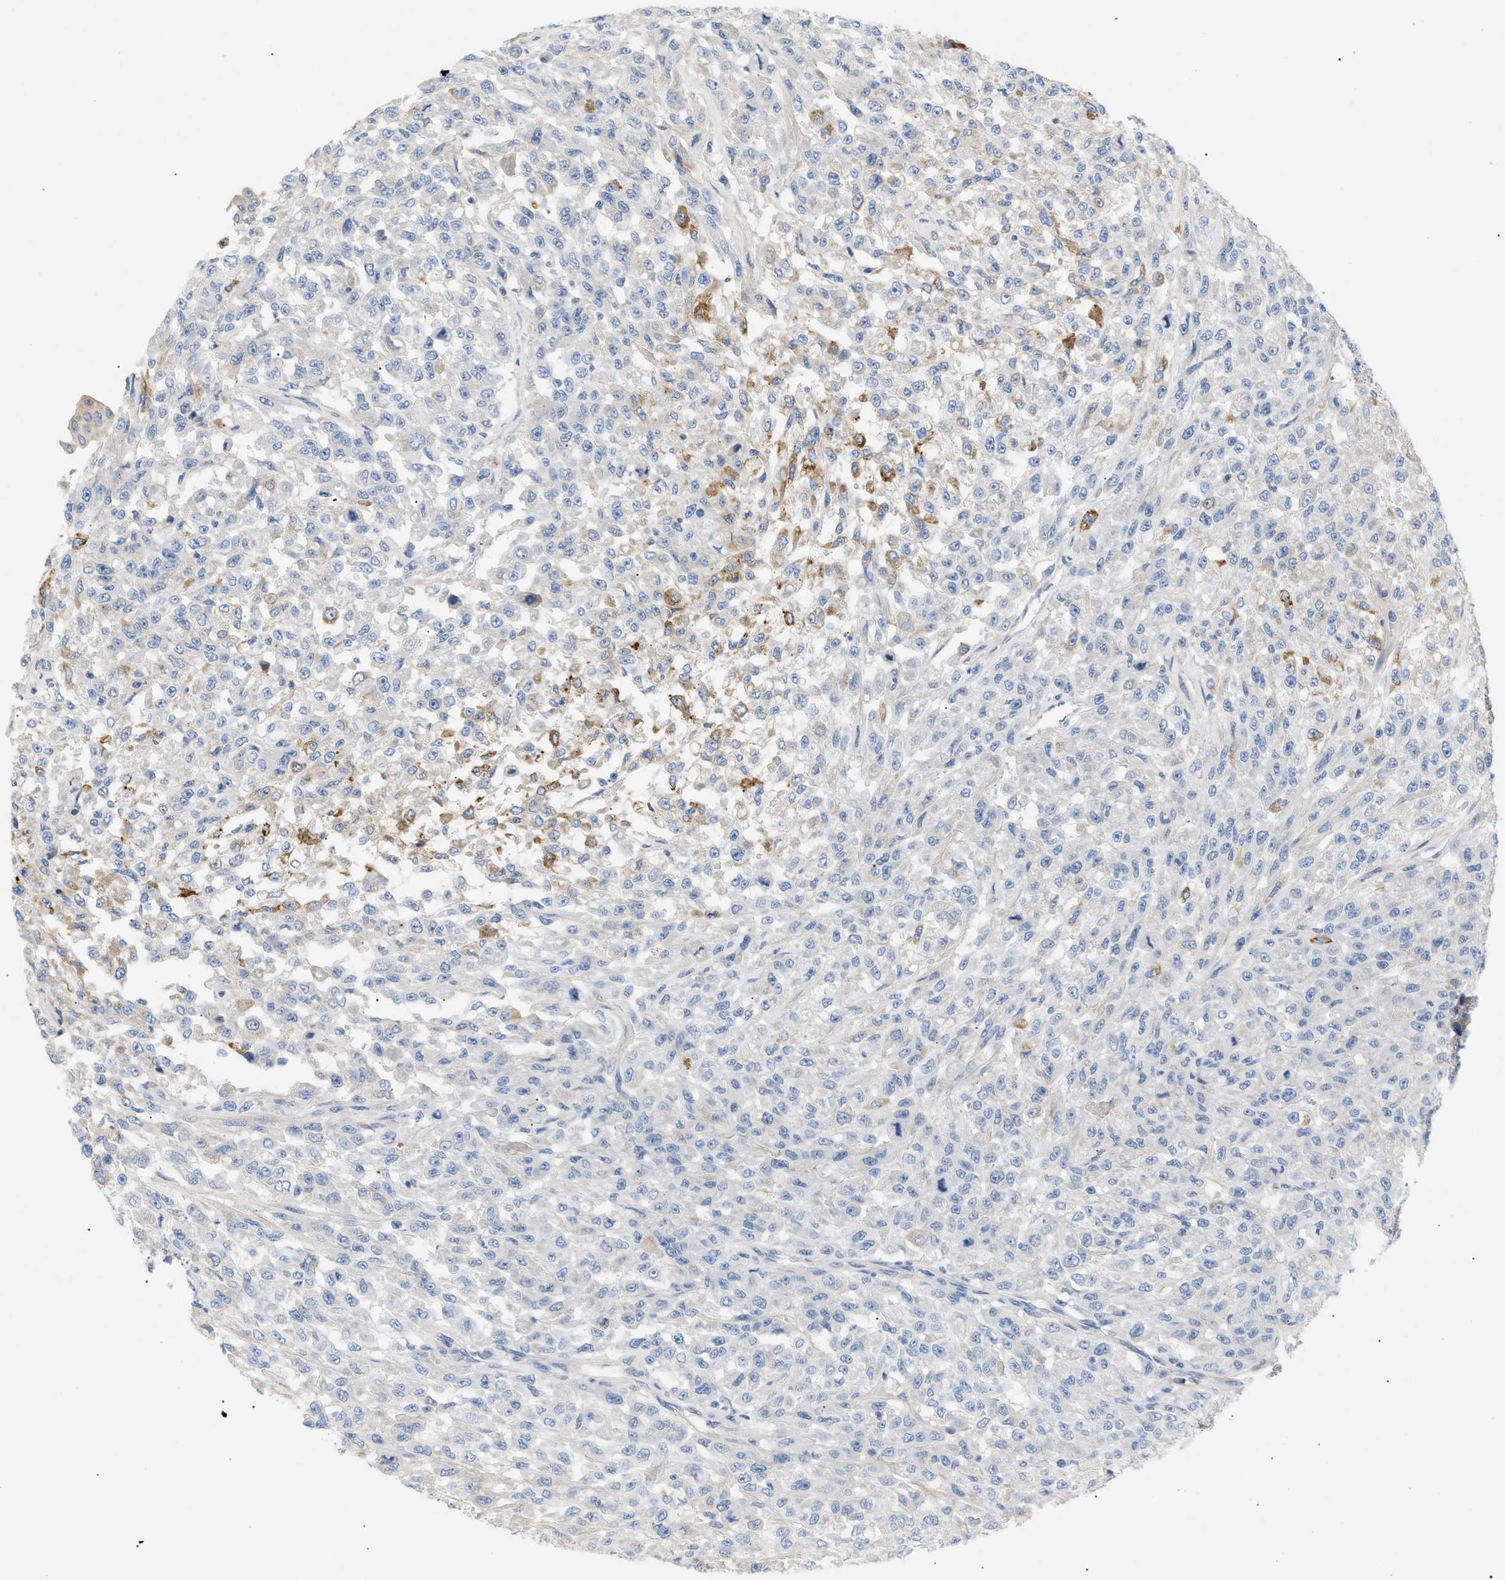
{"staining": {"intensity": "negative", "quantity": "none", "location": "none"}, "tissue": "urothelial cancer", "cell_type": "Tumor cells", "image_type": "cancer", "snomed": [{"axis": "morphology", "description": "Urothelial carcinoma, High grade"}, {"axis": "topography", "description": "Urinary bladder"}], "caption": "IHC of human urothelial carcinoma (high-grade) exhibits no positivity in tumor cells.", "gene": "FARS2", "patient": {"sex": "male", "age": 46}}